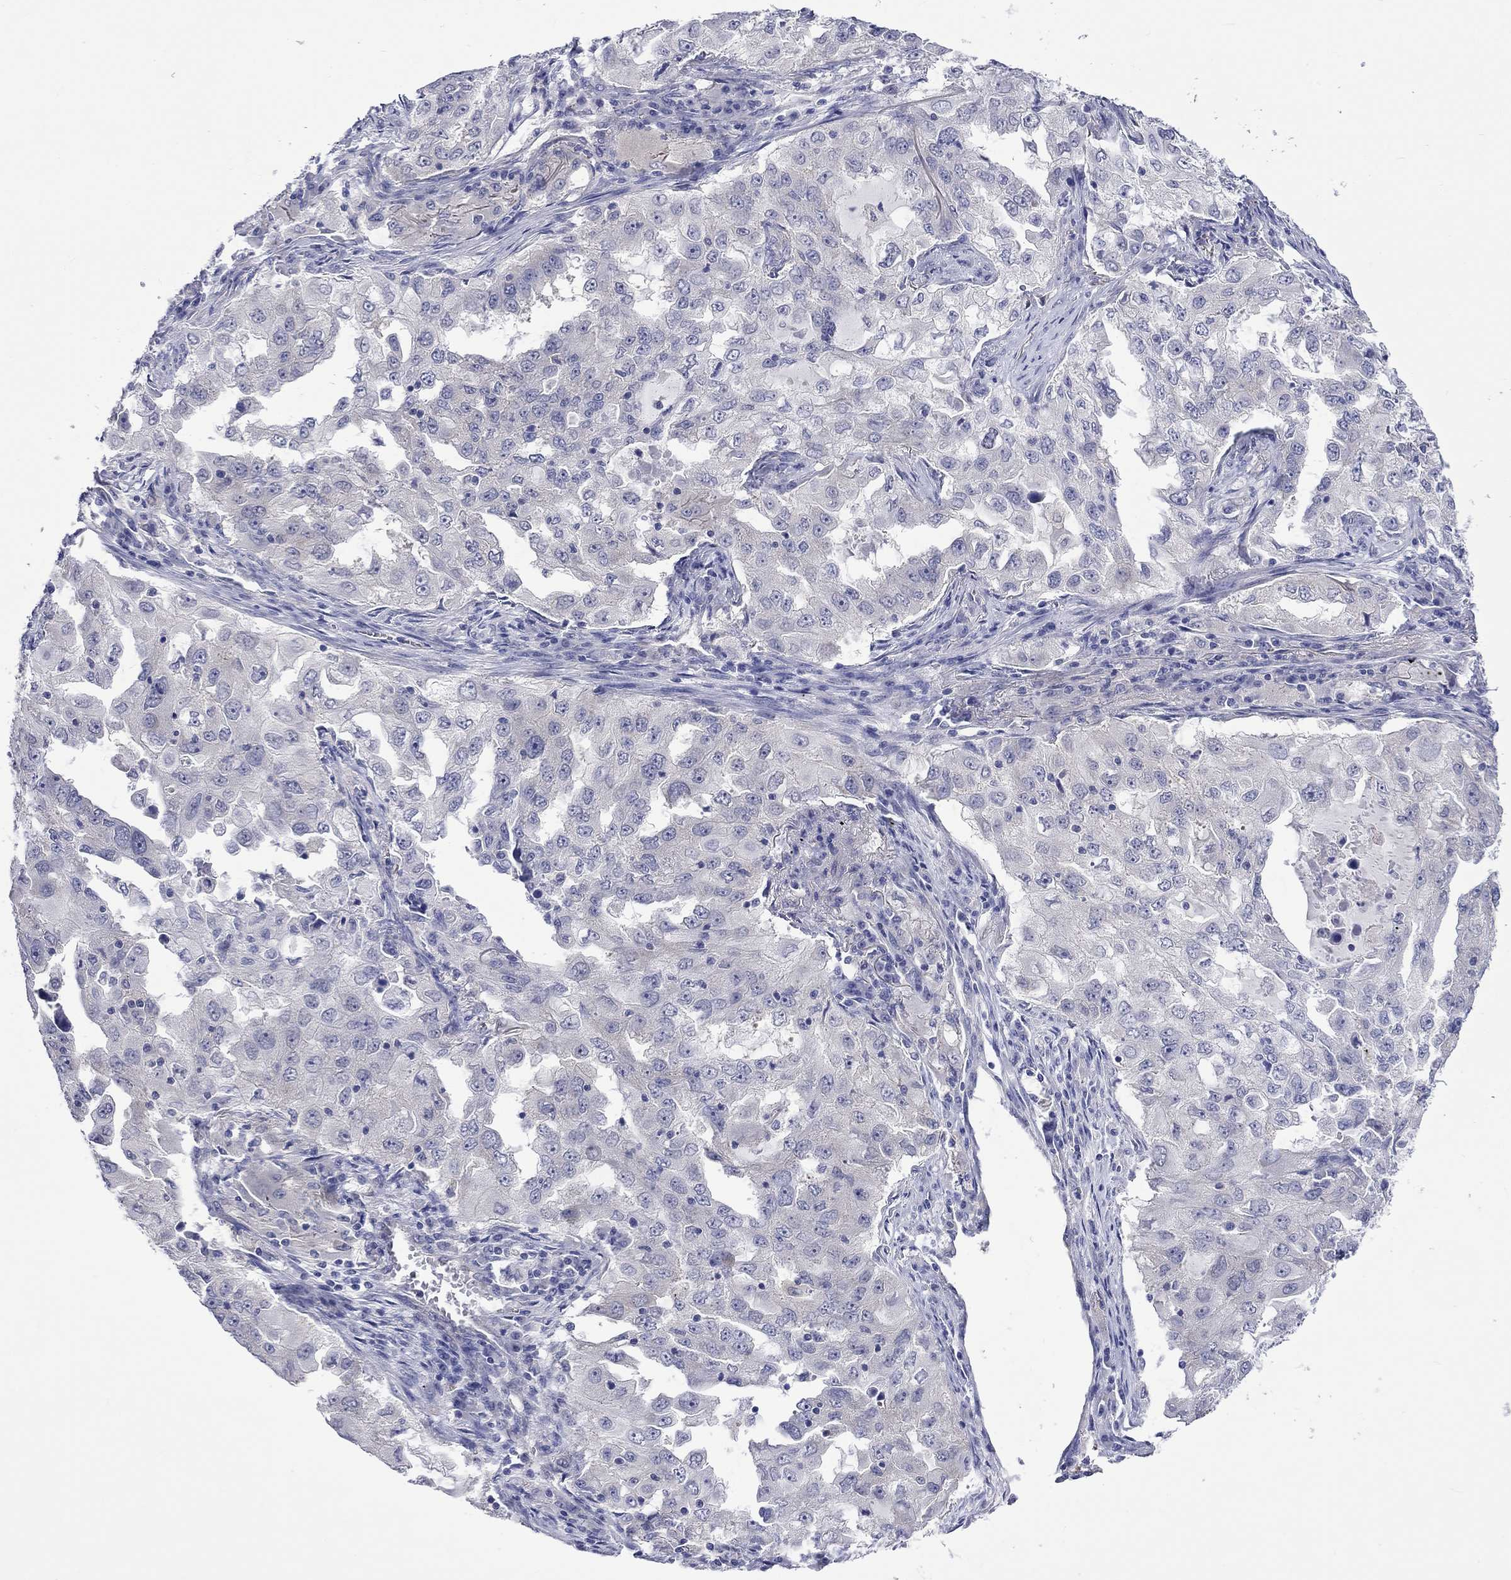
{"staining": {"intensity": "negative", "quantity": "none", "location": "none"}, "tissue": "lung cancer", "cell_type": "Tumor cells", "image_type": "cancer", "snomed": [{"axis": "morphology", "description": "Adenocarcinoma, NOS"}, {"axis": "topography", "description": "Lung"}], "caption": "This is a image of immunohistochemistry (IHC) staining of lung adenocarcinoma, which shows no expression in tumor cells.", "gene": "CERS1", "patient": {"sex": "female", "age": 61}}